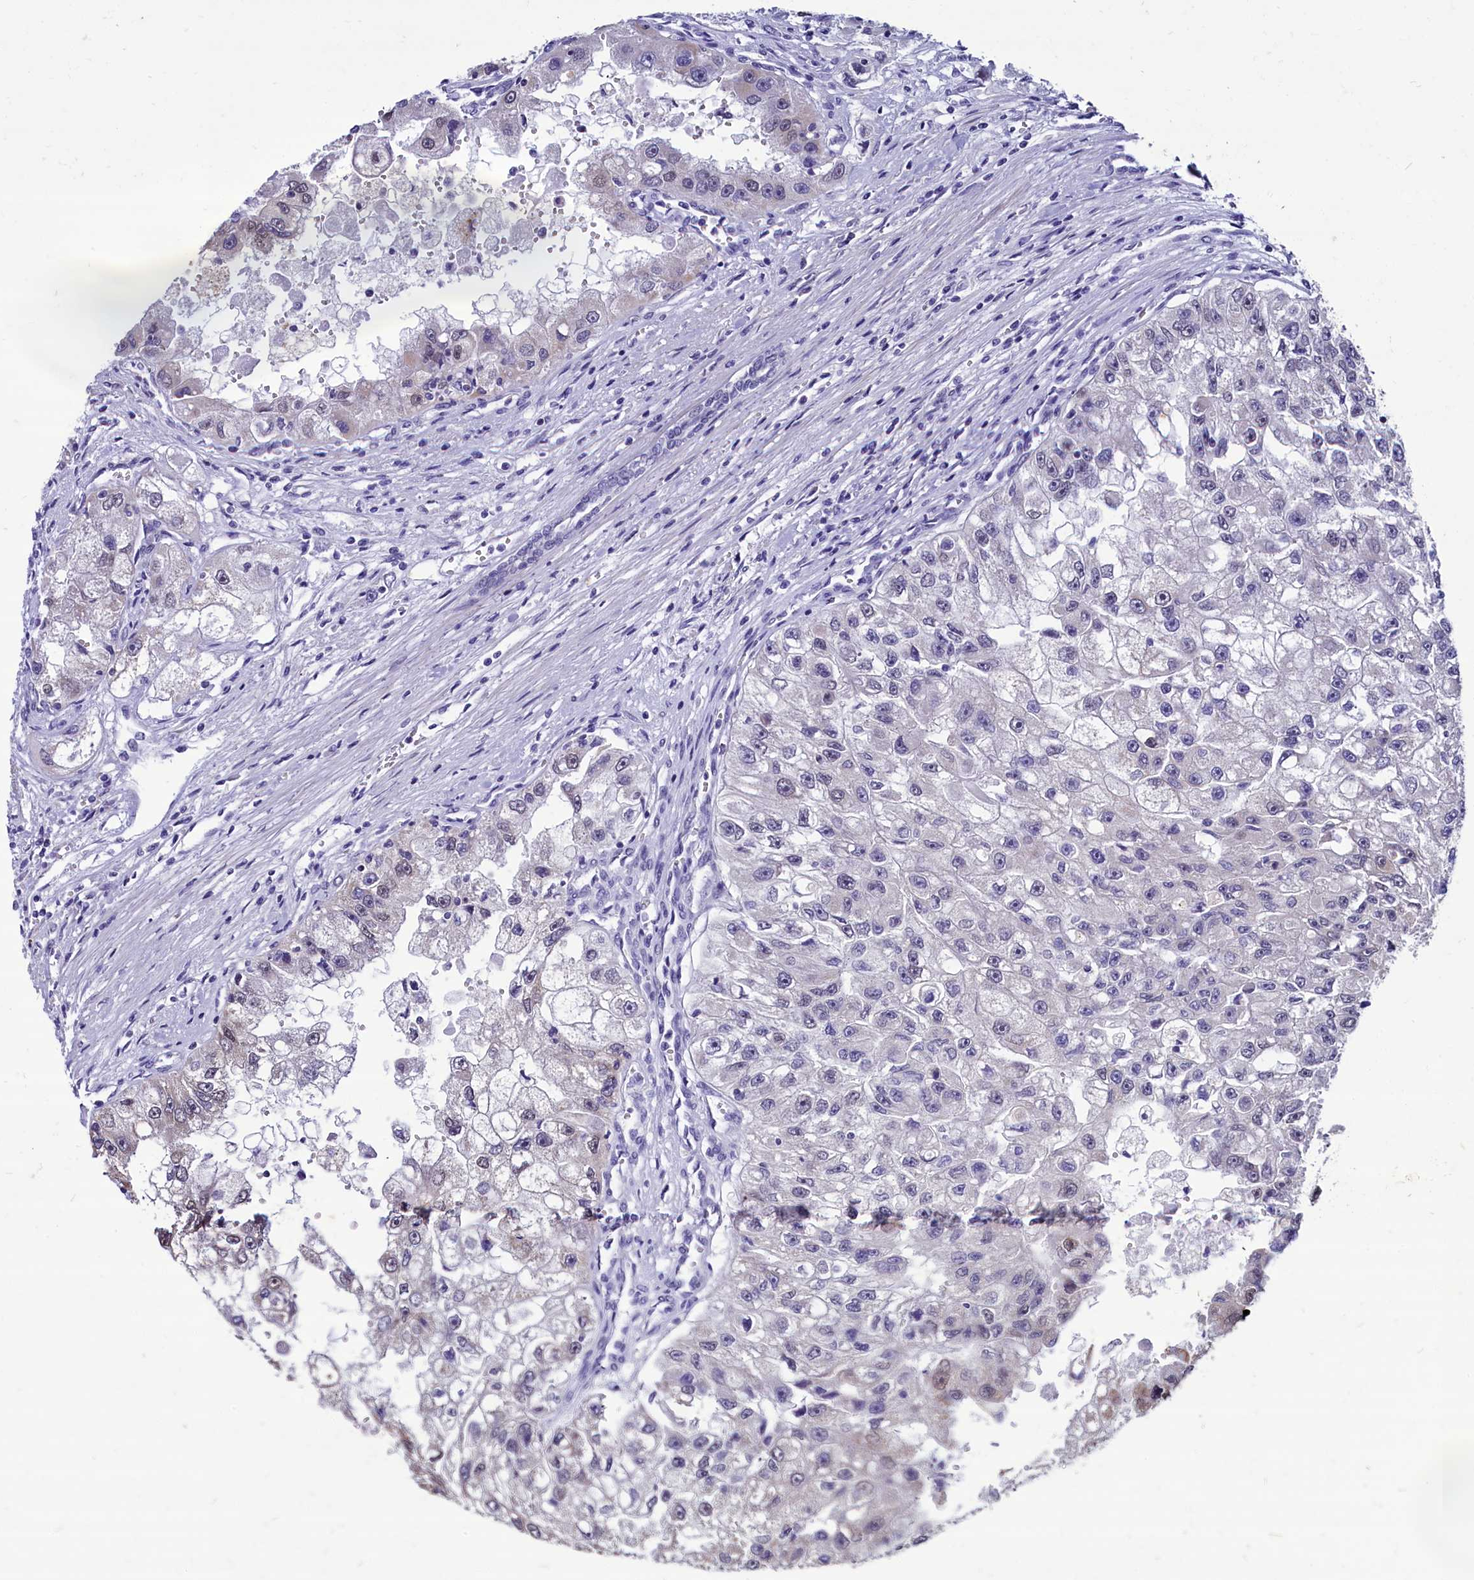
{"staining": {"intensity": "weak", "quantity": "<25%", "location": "cytoplasmic/membranous,nuclear"}, "tissue": "renal cancer", "cell_type": "Tumor cells", "image_type": "cancer", "snomed": [{"axis": "morphology", "description": "Adenocarcinoma, NOS"}, {"axis": "topography", "description": "Kidney"}], "caption": "Image shows no significant protein expression in tumor cells of renal adenocarcinoma.", "gene": "SCD5", "patient": {"sex": "male", "age": 63}}